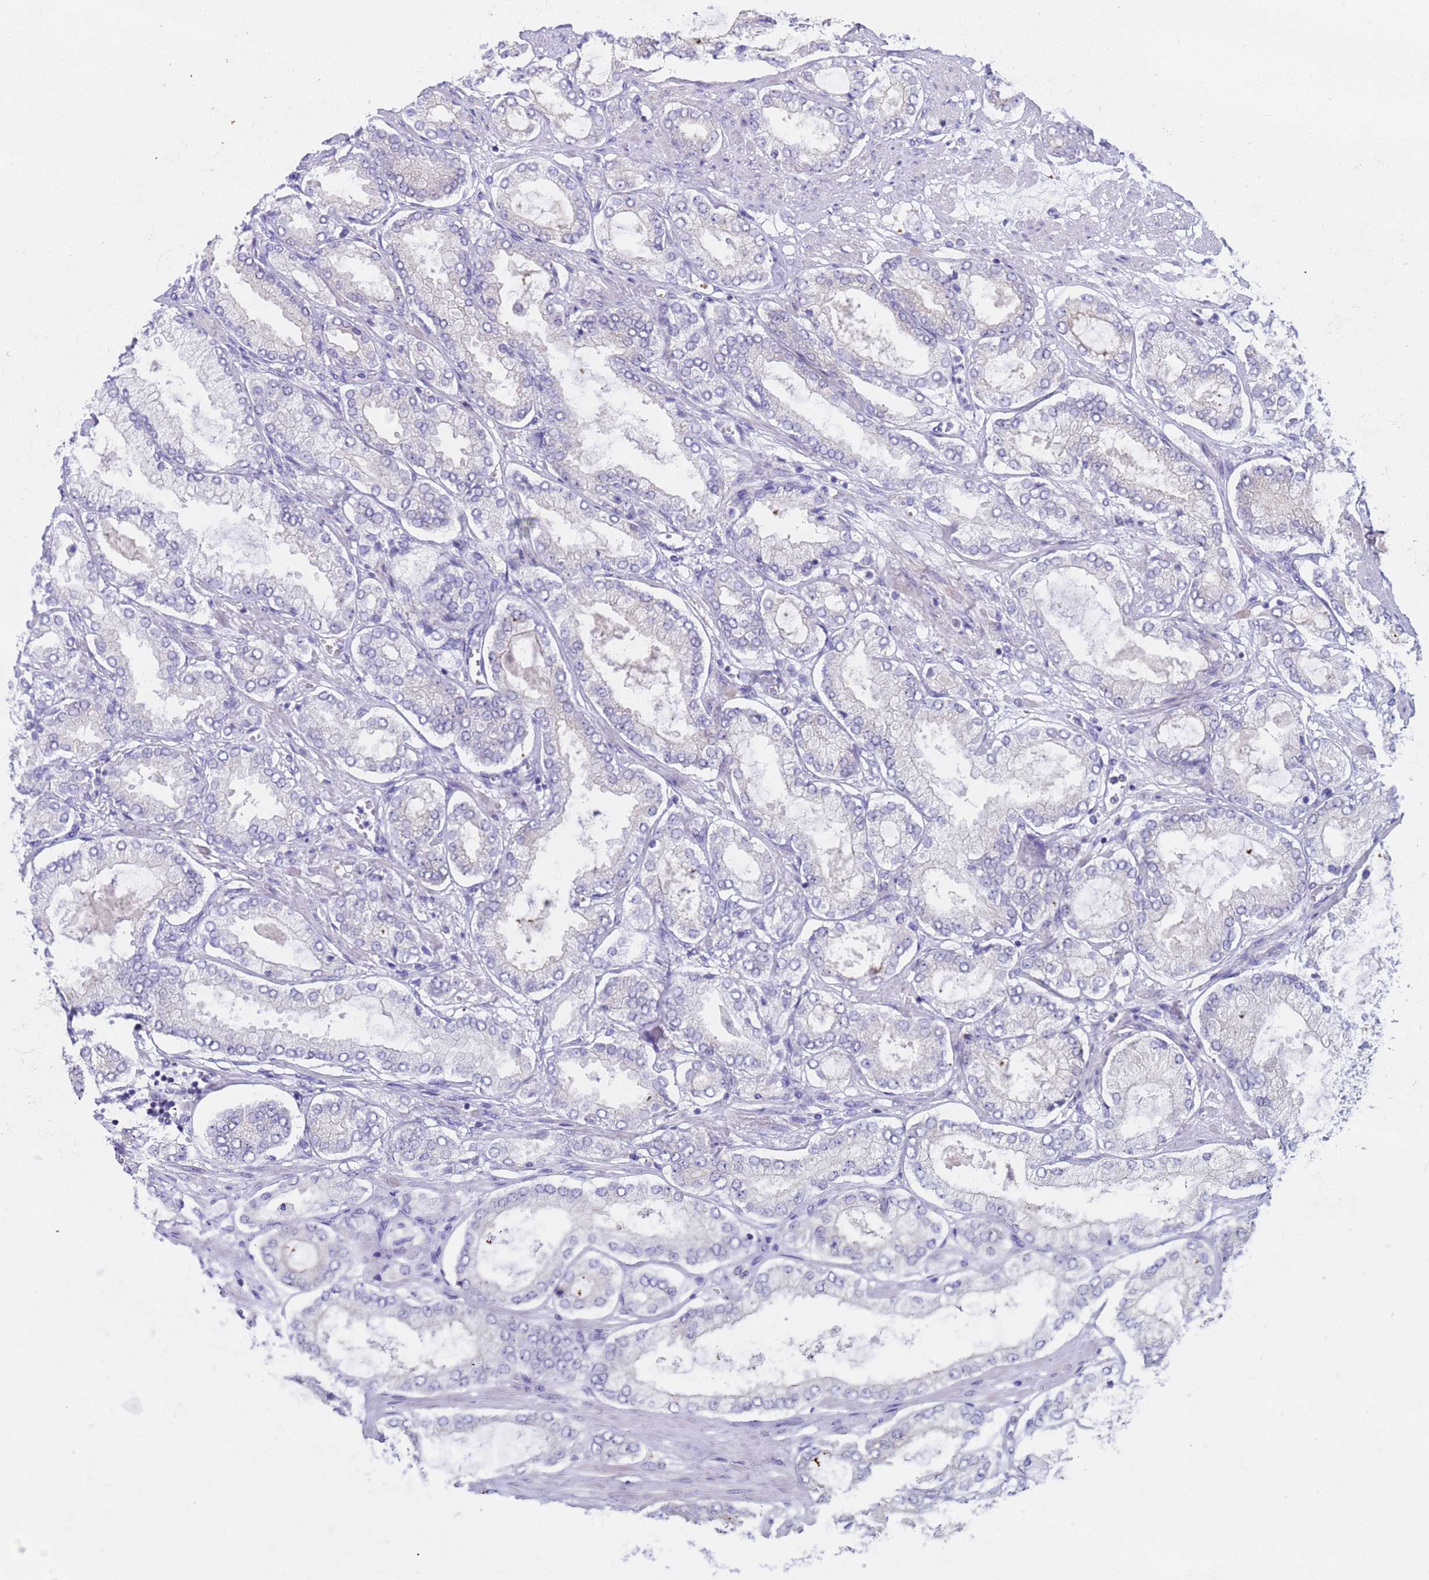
{"staining": {"intensity": "negative", "quantity": "none", "location": "none"}, "tissue": "prostate cancer", "cell_type": "Tumor cells", "image_type": "cancer", "snomed": [{"axis": "morphology", "description": "Adenocarcinoma, High grade"}, {"axis": "topography", "description": "Prostate"}], "caption": "Photomicrograph shows no protein staining in tumor cells of adenocarcinoma (high-grade) (prostate) tissue. (Brightfield microscopy of DAB (3,3'-diaminobenzidine) IHC at high magnification).", "gene": "CAPN7", "patient": {"sex": "male", "age": 68}}